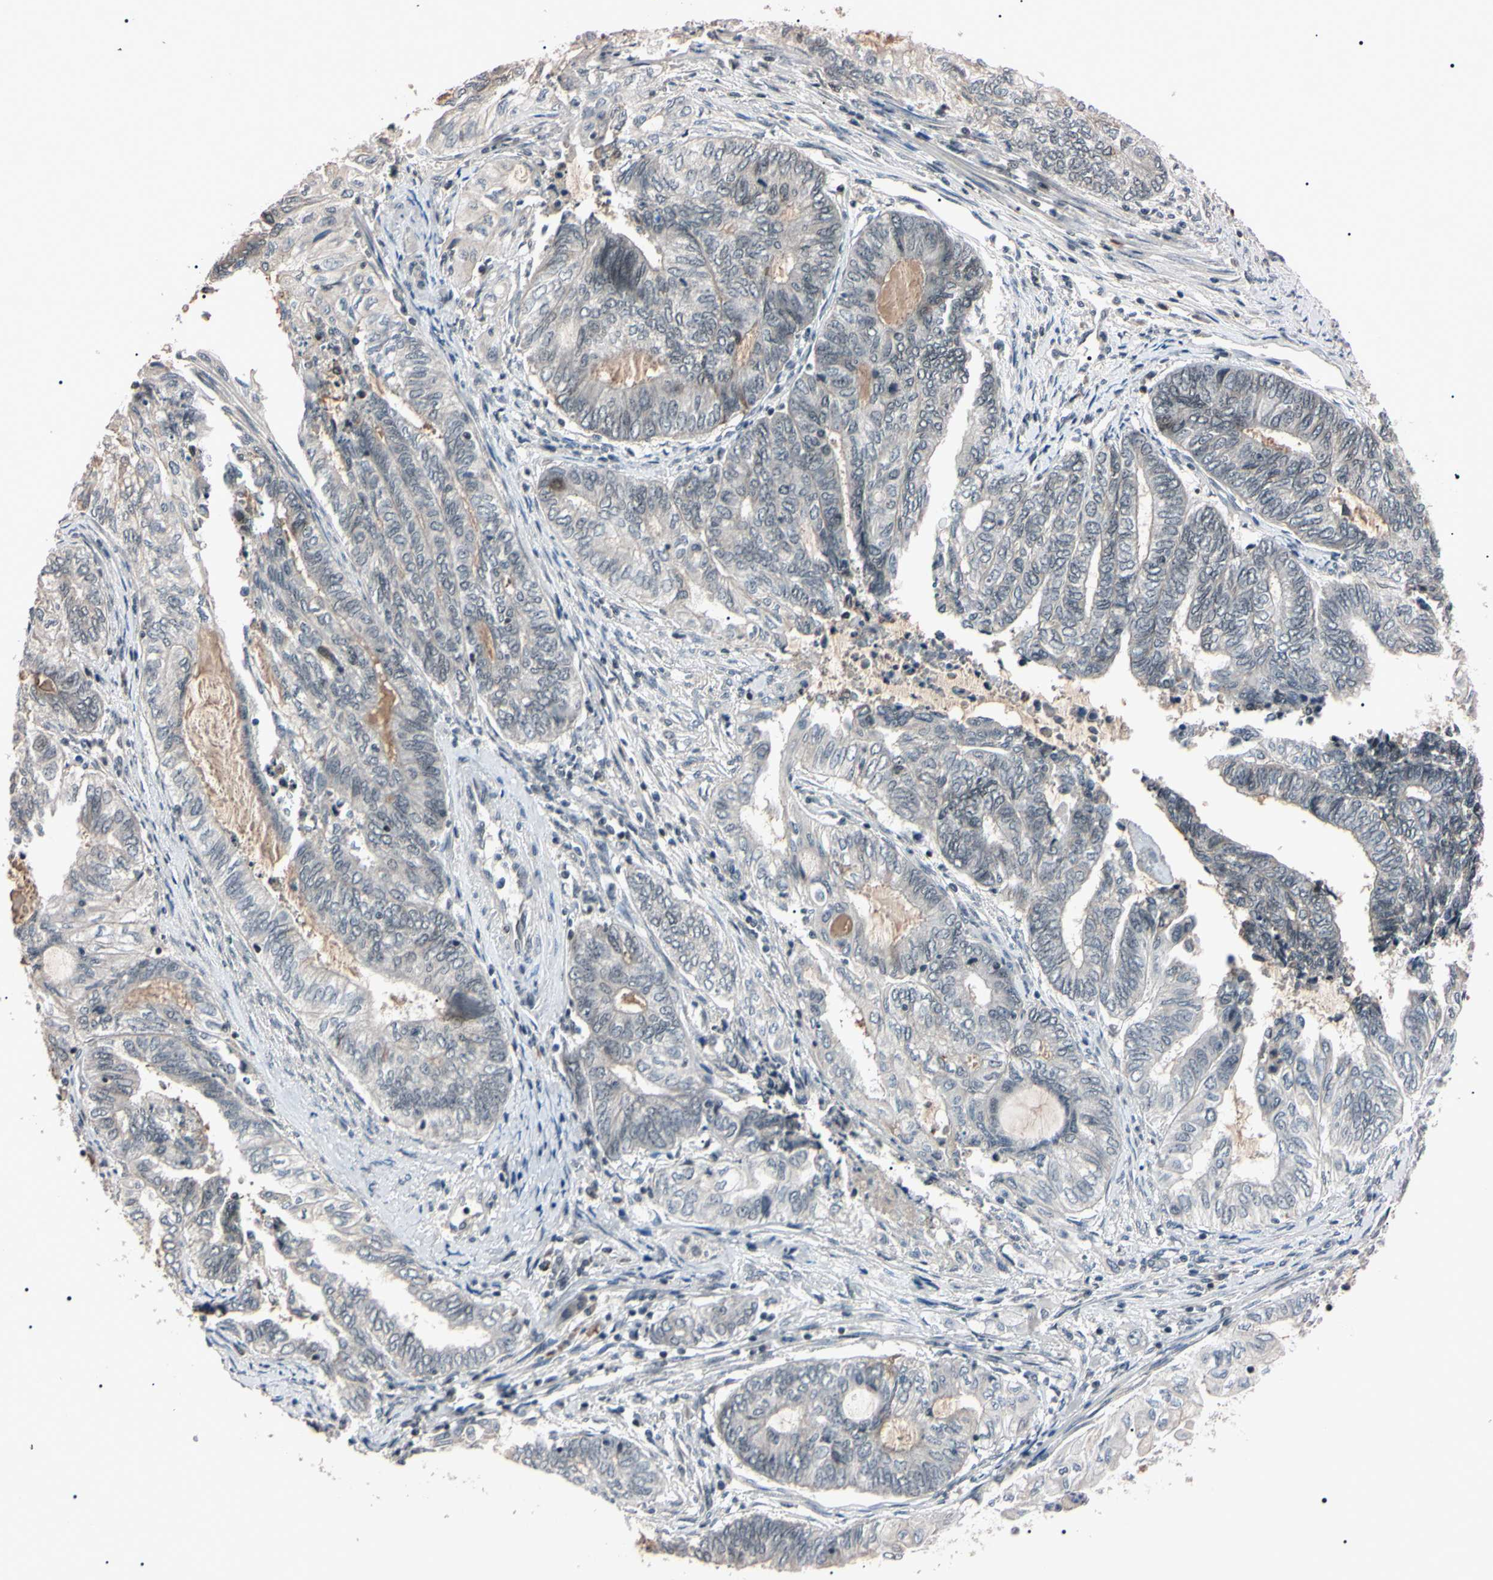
{"staining": {"intensity": "weak", "quantity": "25%-75%", "location": "nuclear"}, "tissue": "endometrial cancer", "cell_type": "Tumor cells", "image_type": "cancer", "snomed": [{"axis": "morphology", "description": "Adenocarcinoma, NOS"}, {"axis": "topography", "description": "Uterus"}, {"axis": "topography", "description": "Endometrium"}], "caption": "Brown immunohistochemical staining in human endometrial cancer (adenocarcinoma) exhibits weak nuclear positivity in approximately 25%-75% of tumor cells.", "gene": "YY1", "patient": {"sex": "female", "age": 70}}